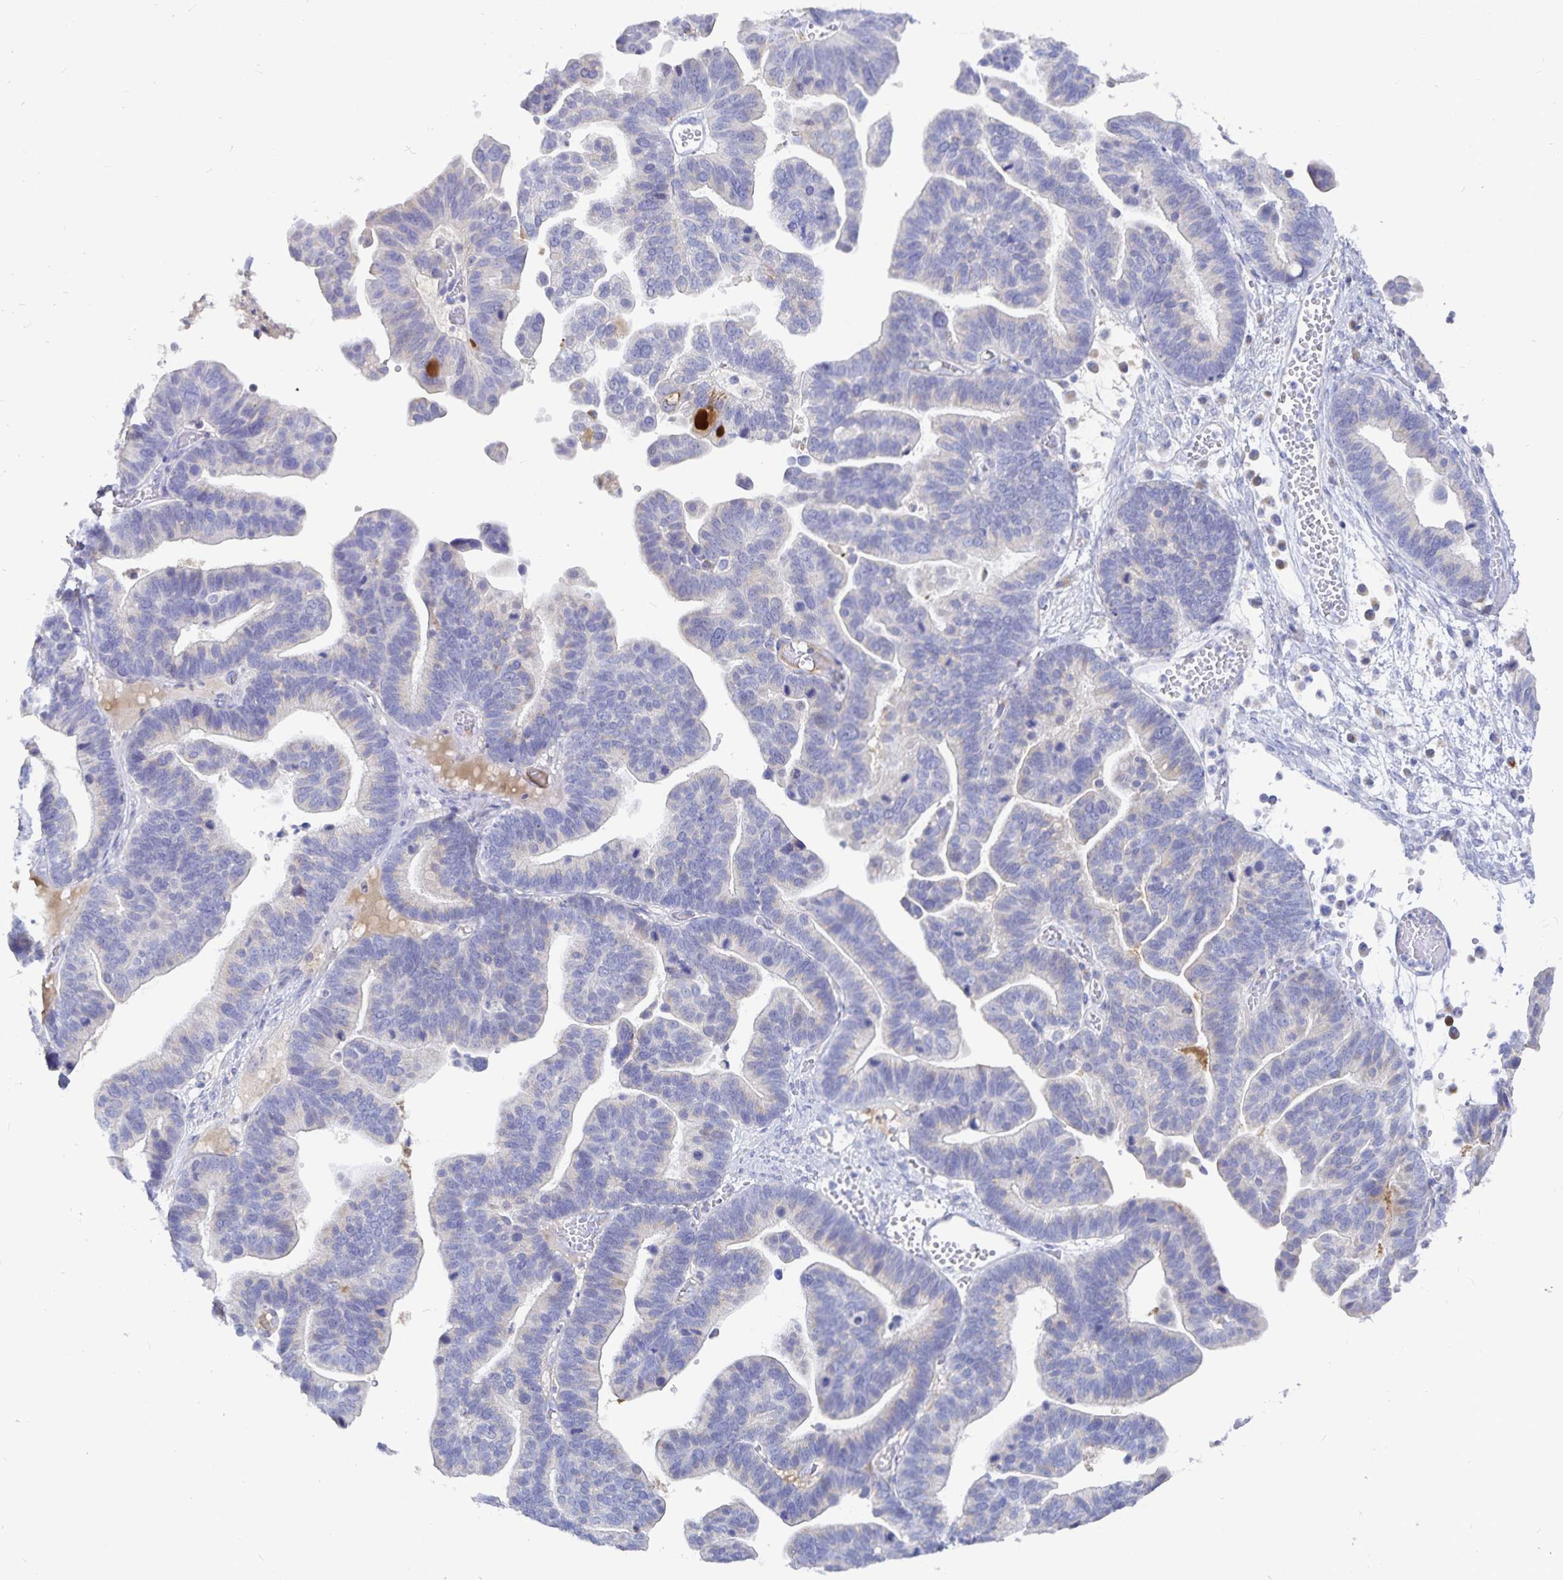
{"staining": {"intensity": "negative", "quantity": "none", "location": "none"}, "tissue": "ovarian cancer", "cell_type": "Tumor cells", "image_type": "cancer", "snomed": [{"axis": "morphology", "description": "Cystadenocarcinoma, serous, NOS"}, {"axis": "topography", "description": "Ovary"}], "caption": "DAB (3,3'-diaminobenzidine) immunohistochemical staining of human ovarian serous cystadenocarcinoma reveals no significant positivity in tumor cells.", "gene": "PKHD1", "patient": {"sex": "female", "age": 56}}